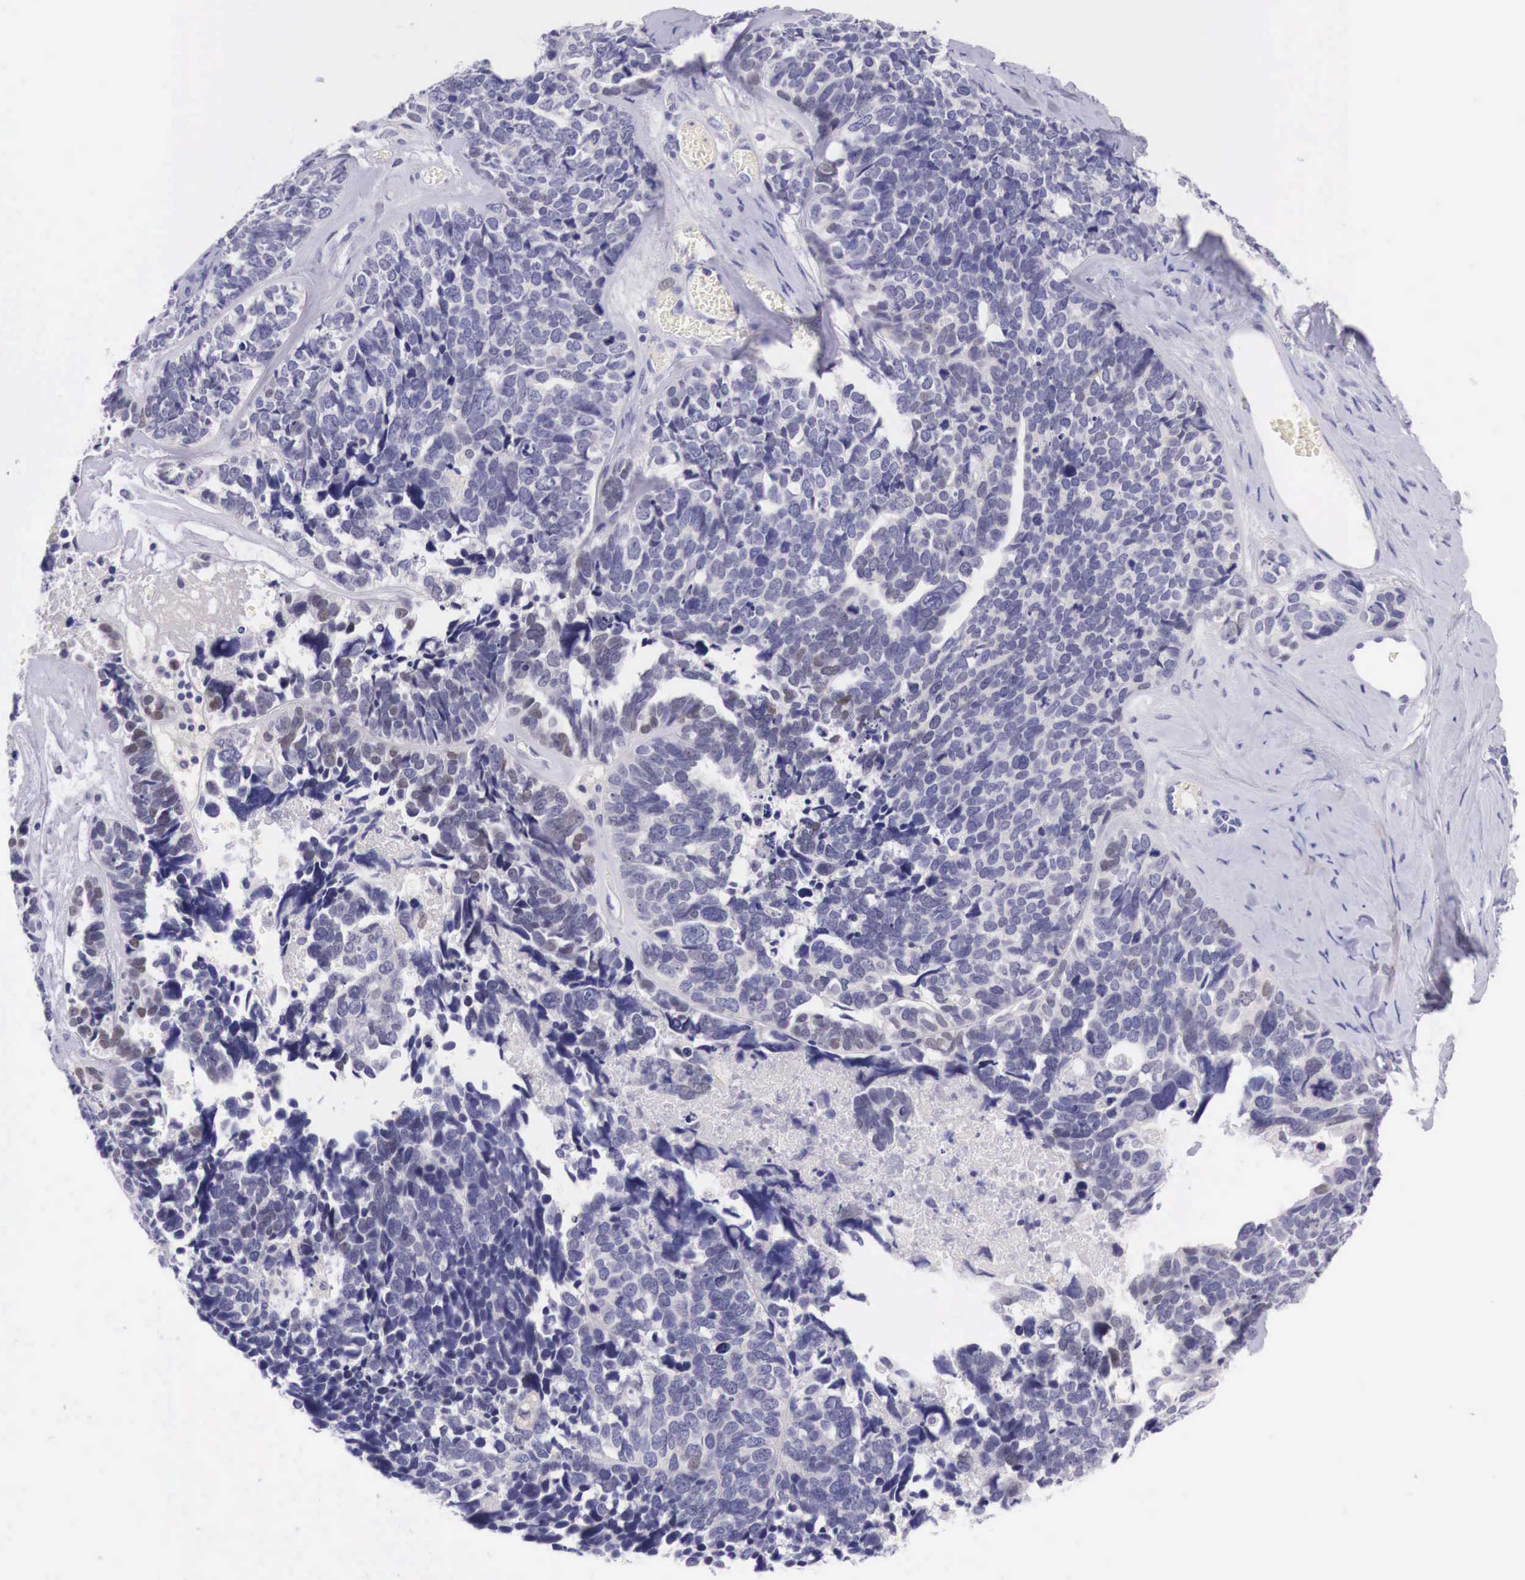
{"staining": {"intensity": "negative", "quantity": "none", "location": "none"}, "tissue": "ovarian cancer", "cell_type": "Tumor cells", "image_type": "cancer", "snomed": [{"axis": "morphology", "description": "Cystadenocarcinoma, serous, NOS"}, {"axis": "topography", "description": "Ovary"}], "caption": "Ovarian serous cystadenocarcinoma was stained to show a protein in brown. There is no significant staining in tumor cells. (DAB immunohistochemistry visualized using brightfield microscopy, high magnification).", "gene": "BCL6", "patient": {"sex": "female", "age": 77}}